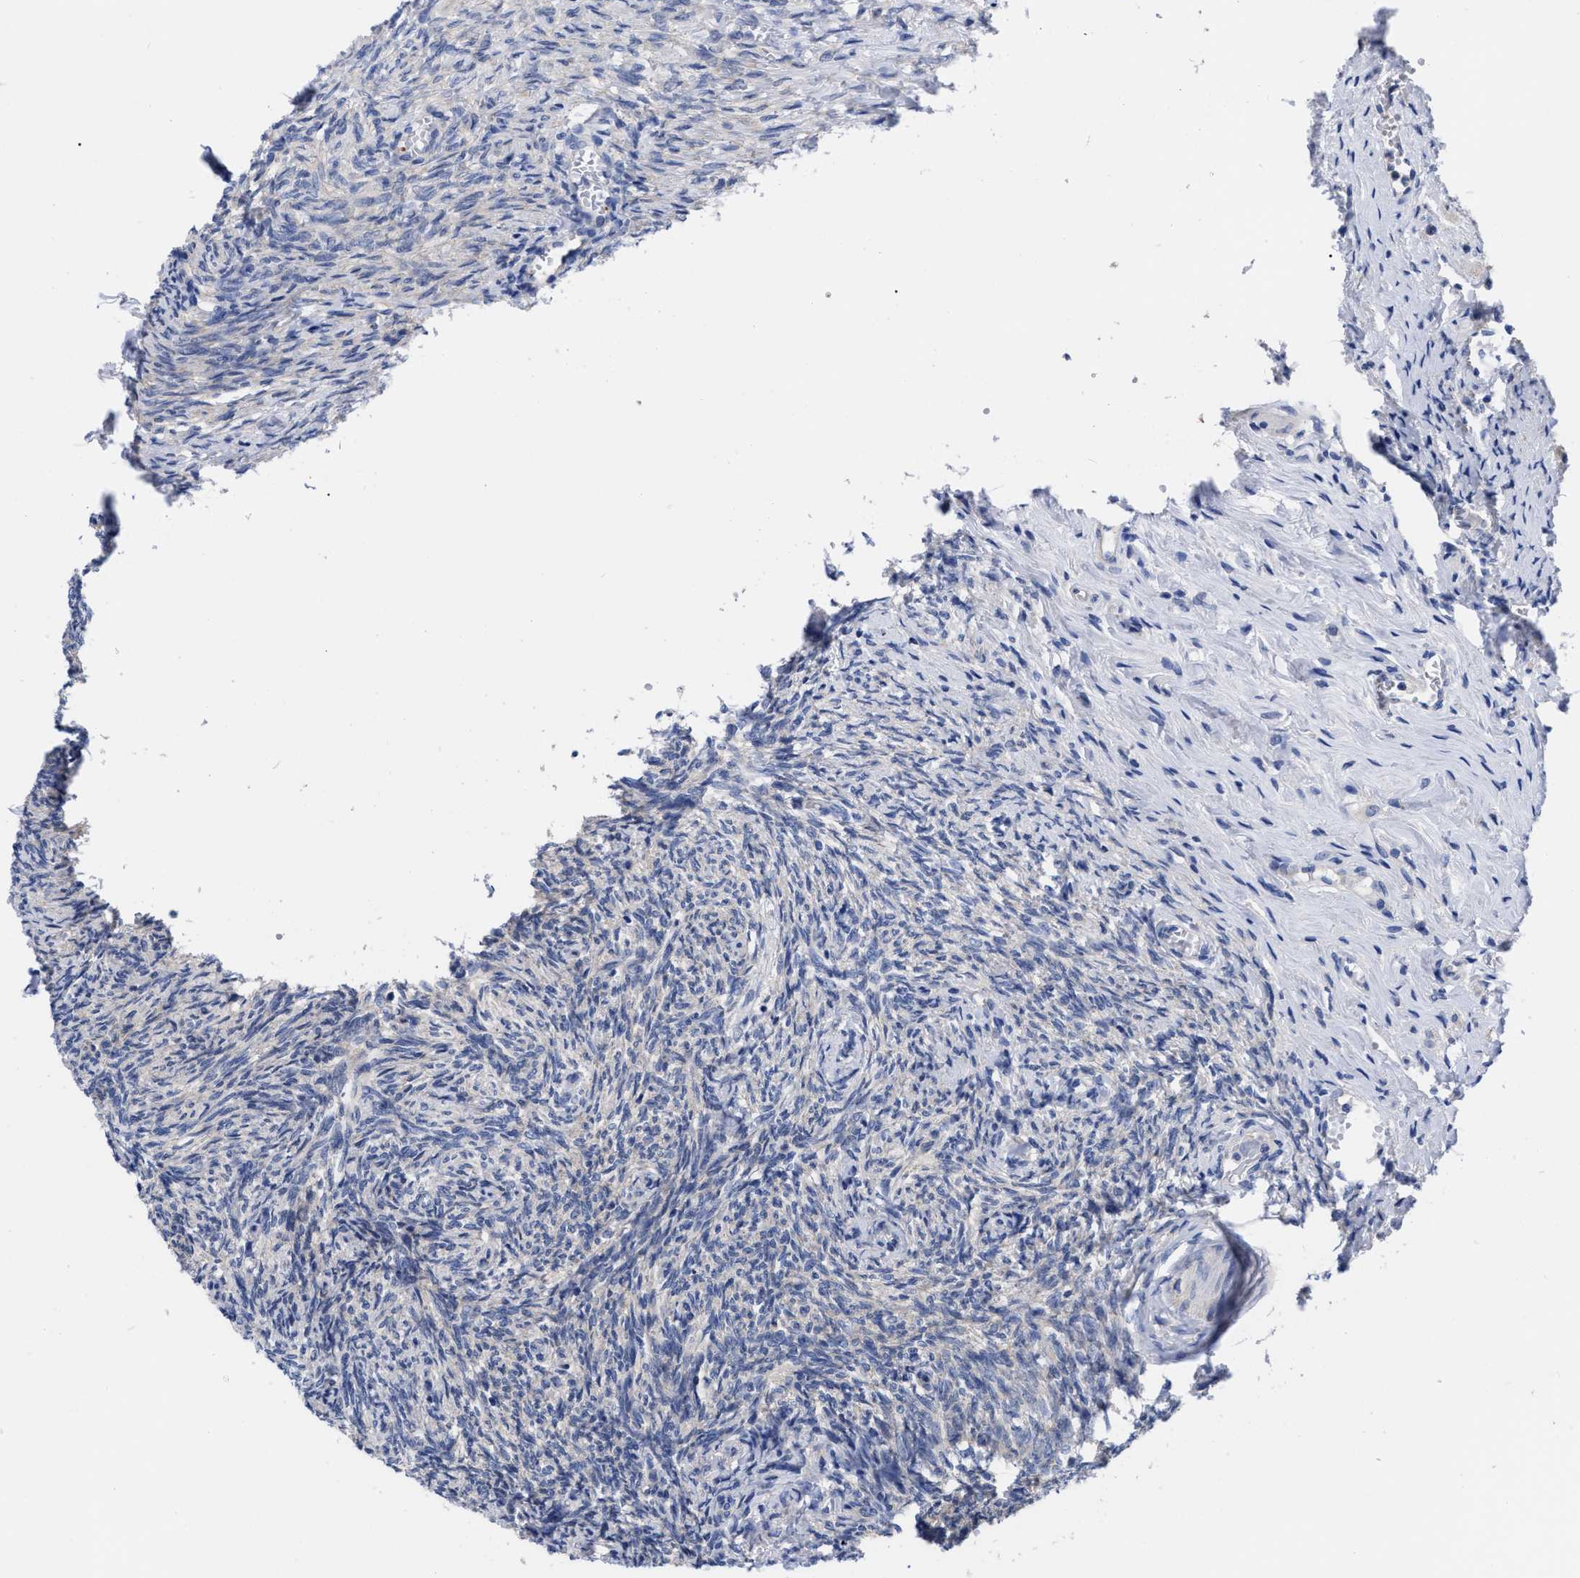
{"staining": {"intensity": "moderate", "quantity": ">75%", "location": "cytoplasmic/membranous"}, "tissue": "ovary", "cell_type": "Follicle cells", "image_type": "normal", "snomed": [{"axis": "morphology", "description": "Normal tissue, NOS"}, {"axis": "topography", "description": "Ovary"}], "caption": "Immunohistochemical staining of benign human ovary displays medium levels of moderate cytoplasmic/membranous positivity in approximately >75% of follicle cells.", "gene": "RBKS", "patient": {"sex": "female", "age": 41}}